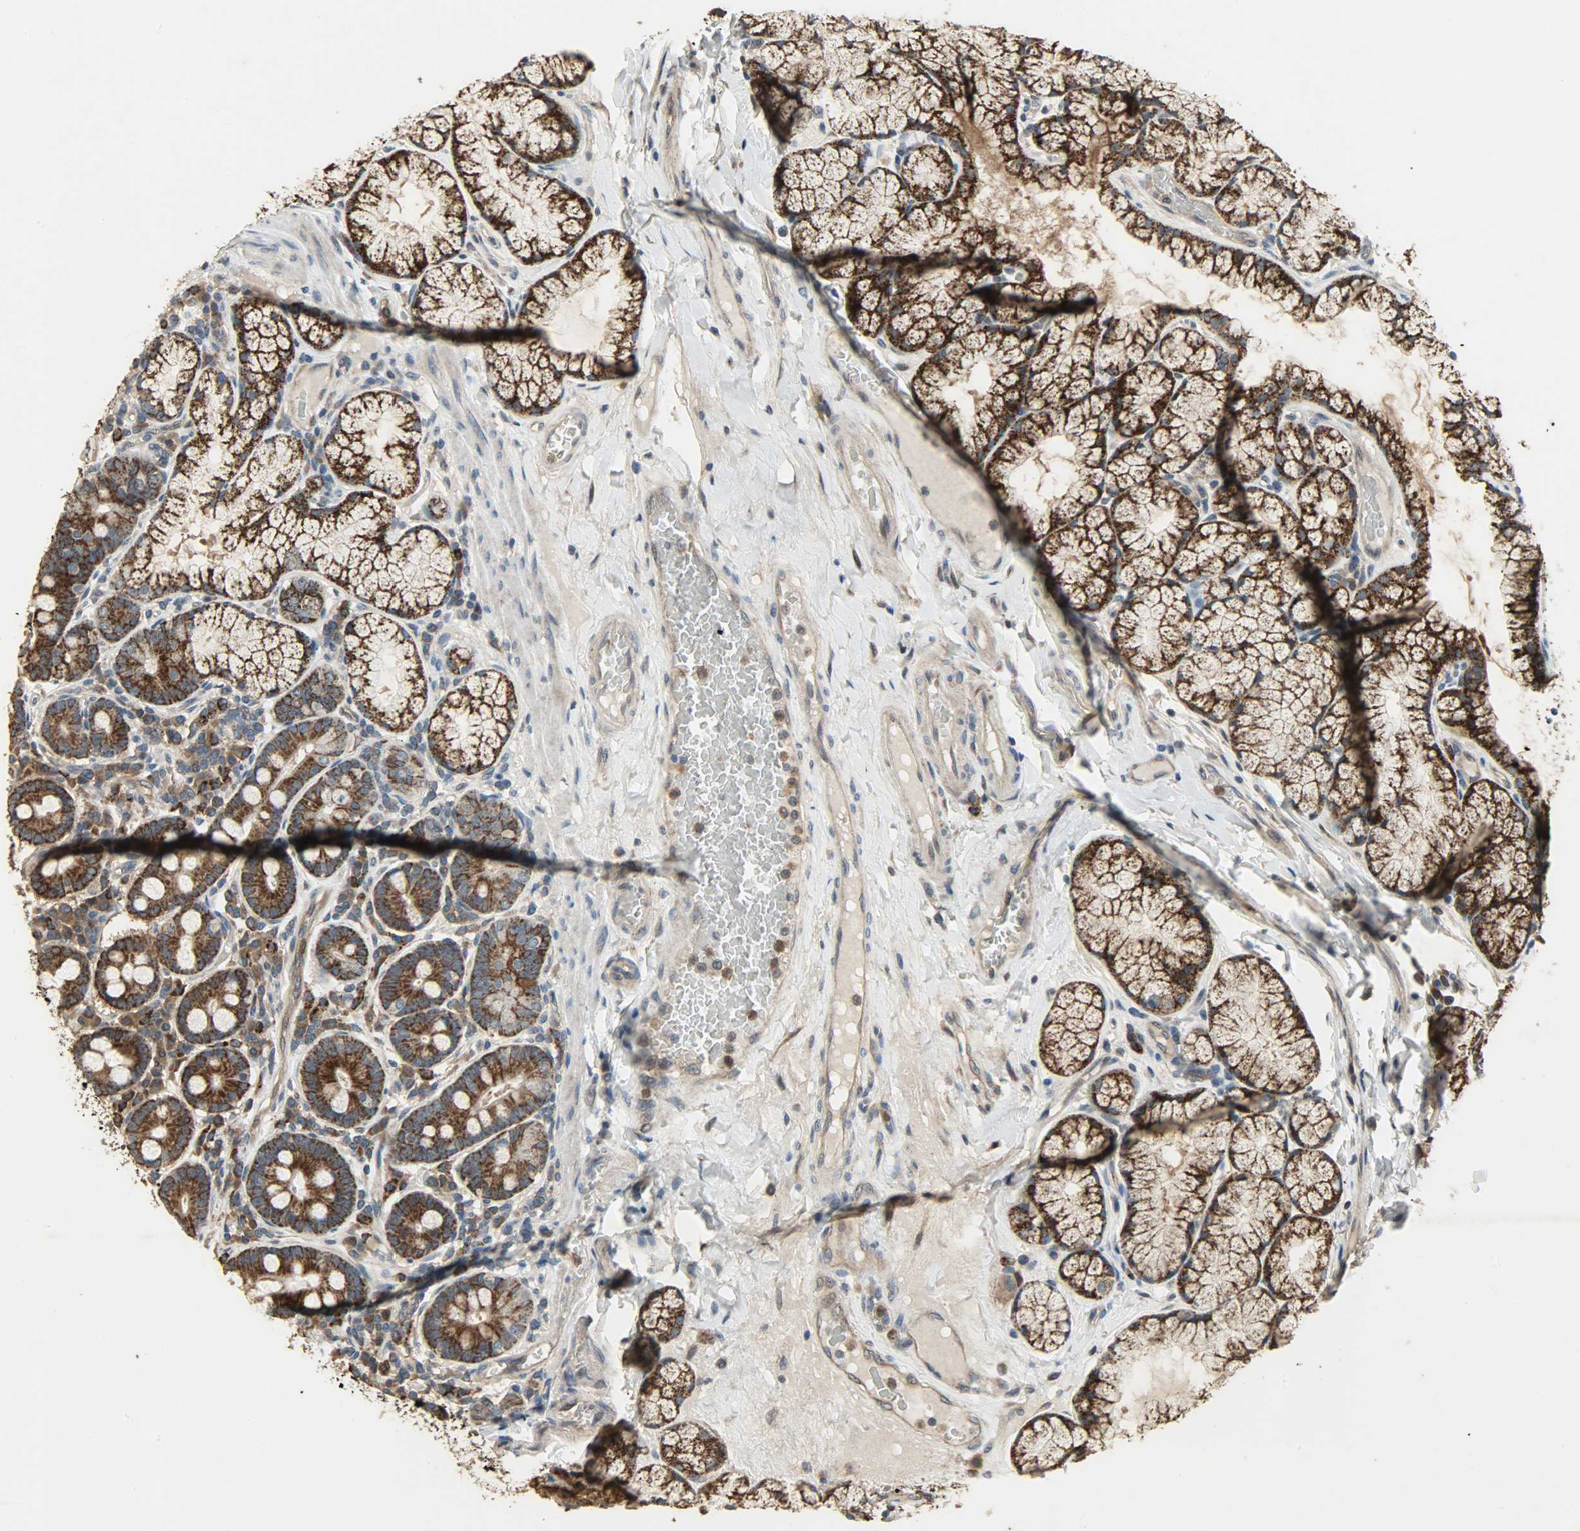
{"staining": {"intensity": "strong", "quantity": ">75%", "location": "cytoplasmic/membranous,nuclear"}, "tissue": "duodenum", "cell_type": "Glandular cells", "image_type": "normal", "snomed": [{"axis": "morphology", "description": "Normal tissue, NOS"}, {"axis": "topography", "description": "Duodenum"}], "caption": "Protein expression analysis of benign duodenum exhibits strong cytoplasmic/membranous,nuclear expression in about >75% of glandular cells.", "gene": "AMT", "patient": {"sex": "male", "age": 50}}